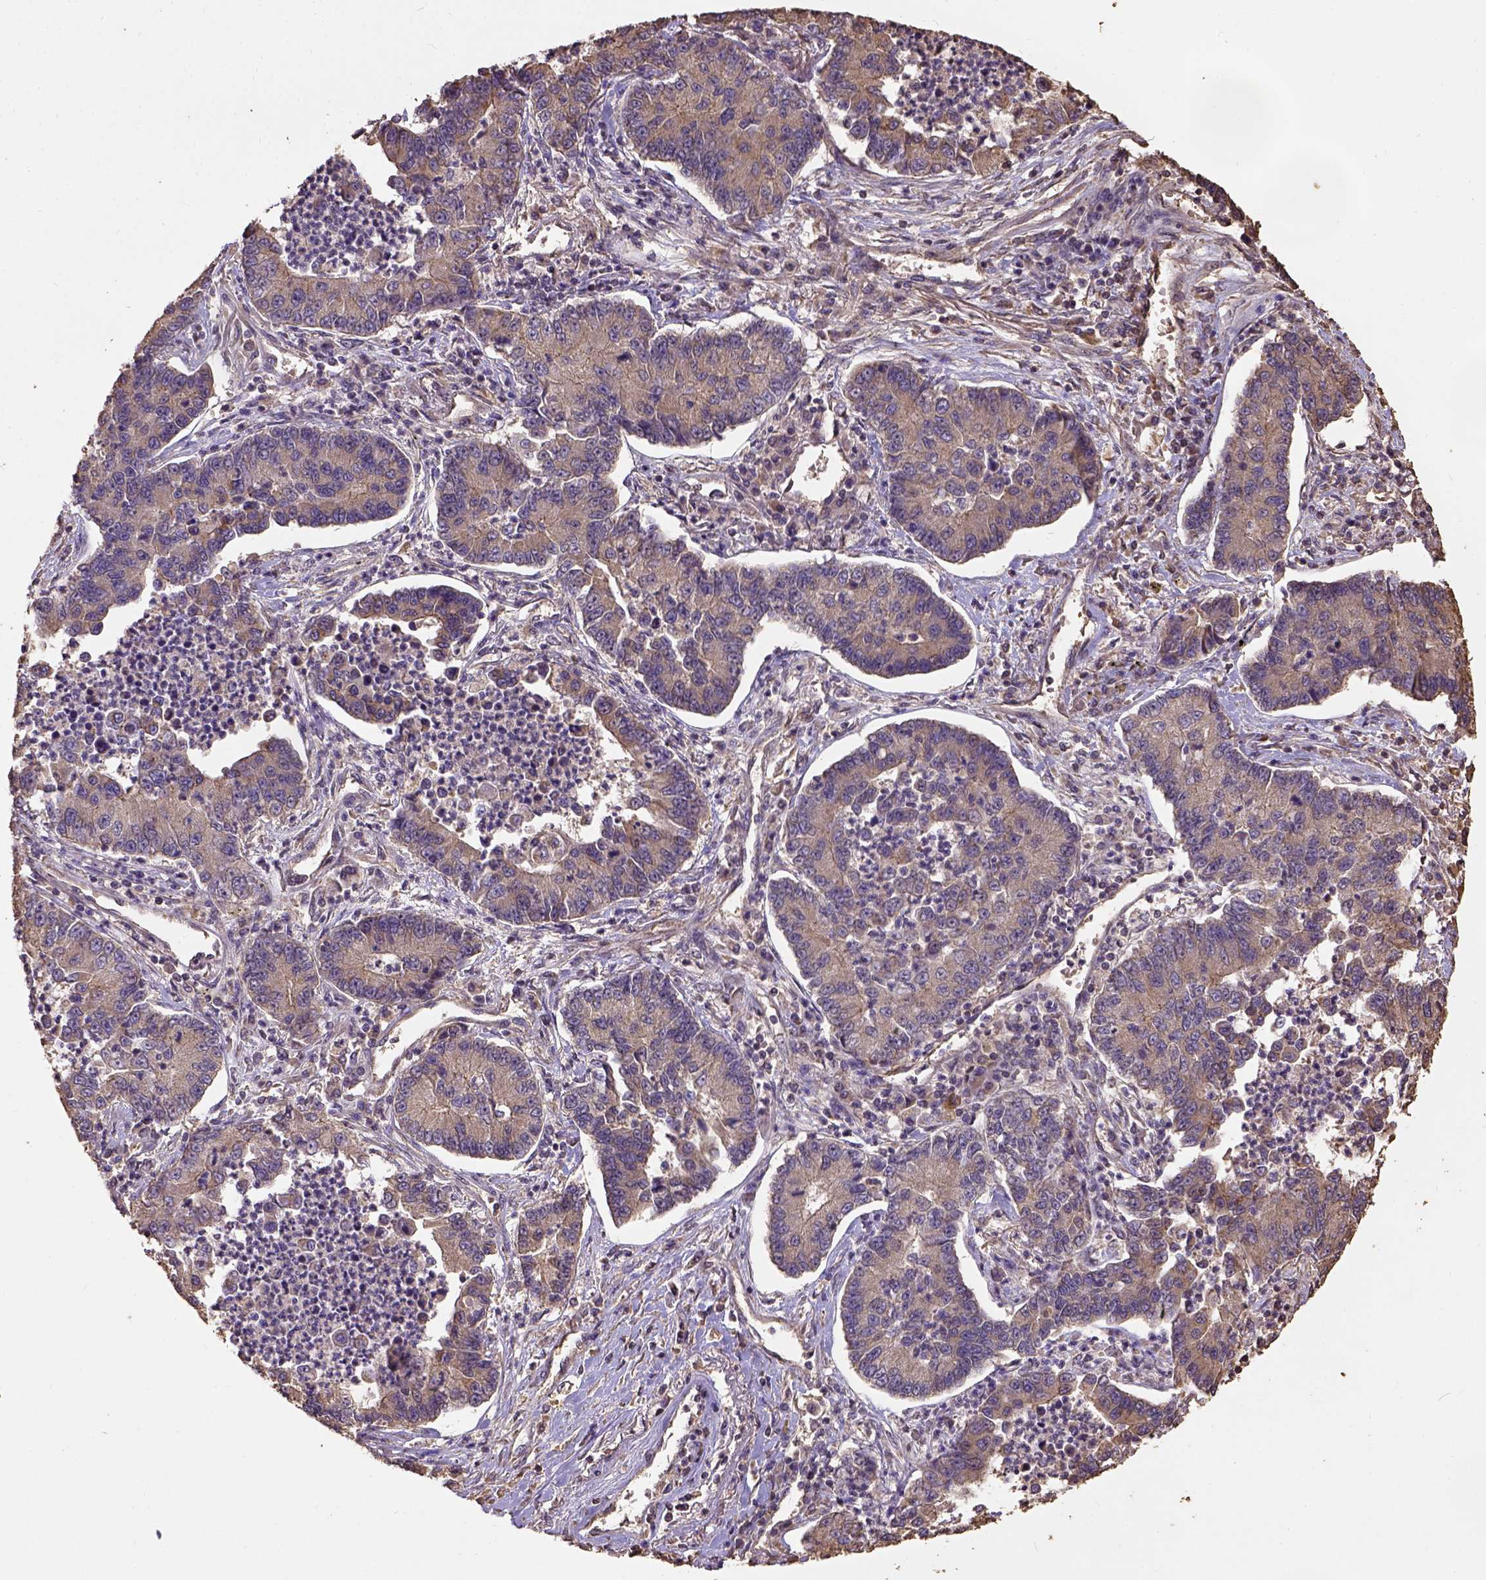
{"staining": {"intensity": "weak", "quantity": ">75%", "location": "cytoplasmic/membranous"}, "tissue": "lung cancer", "cell_type": "Tumor cells", "image_type": "cancer", "snomed": [{"axis": "morphology", "description": "Adenocarcinoma, NOS"}, {"axis": "topography", "description": "Lung"}], "caption": "Protein staining demonstrates weak cytoplasmic/membranous expression in about >75% of tumor cells in adenocarcinoma (lung). (DAB (3,3'-diaminobenzidine) IHC, brown staining for protein, blue staining for nuclei).", "gene": "ATP1B3", "patient": {"sex": "female", "age": 57}}